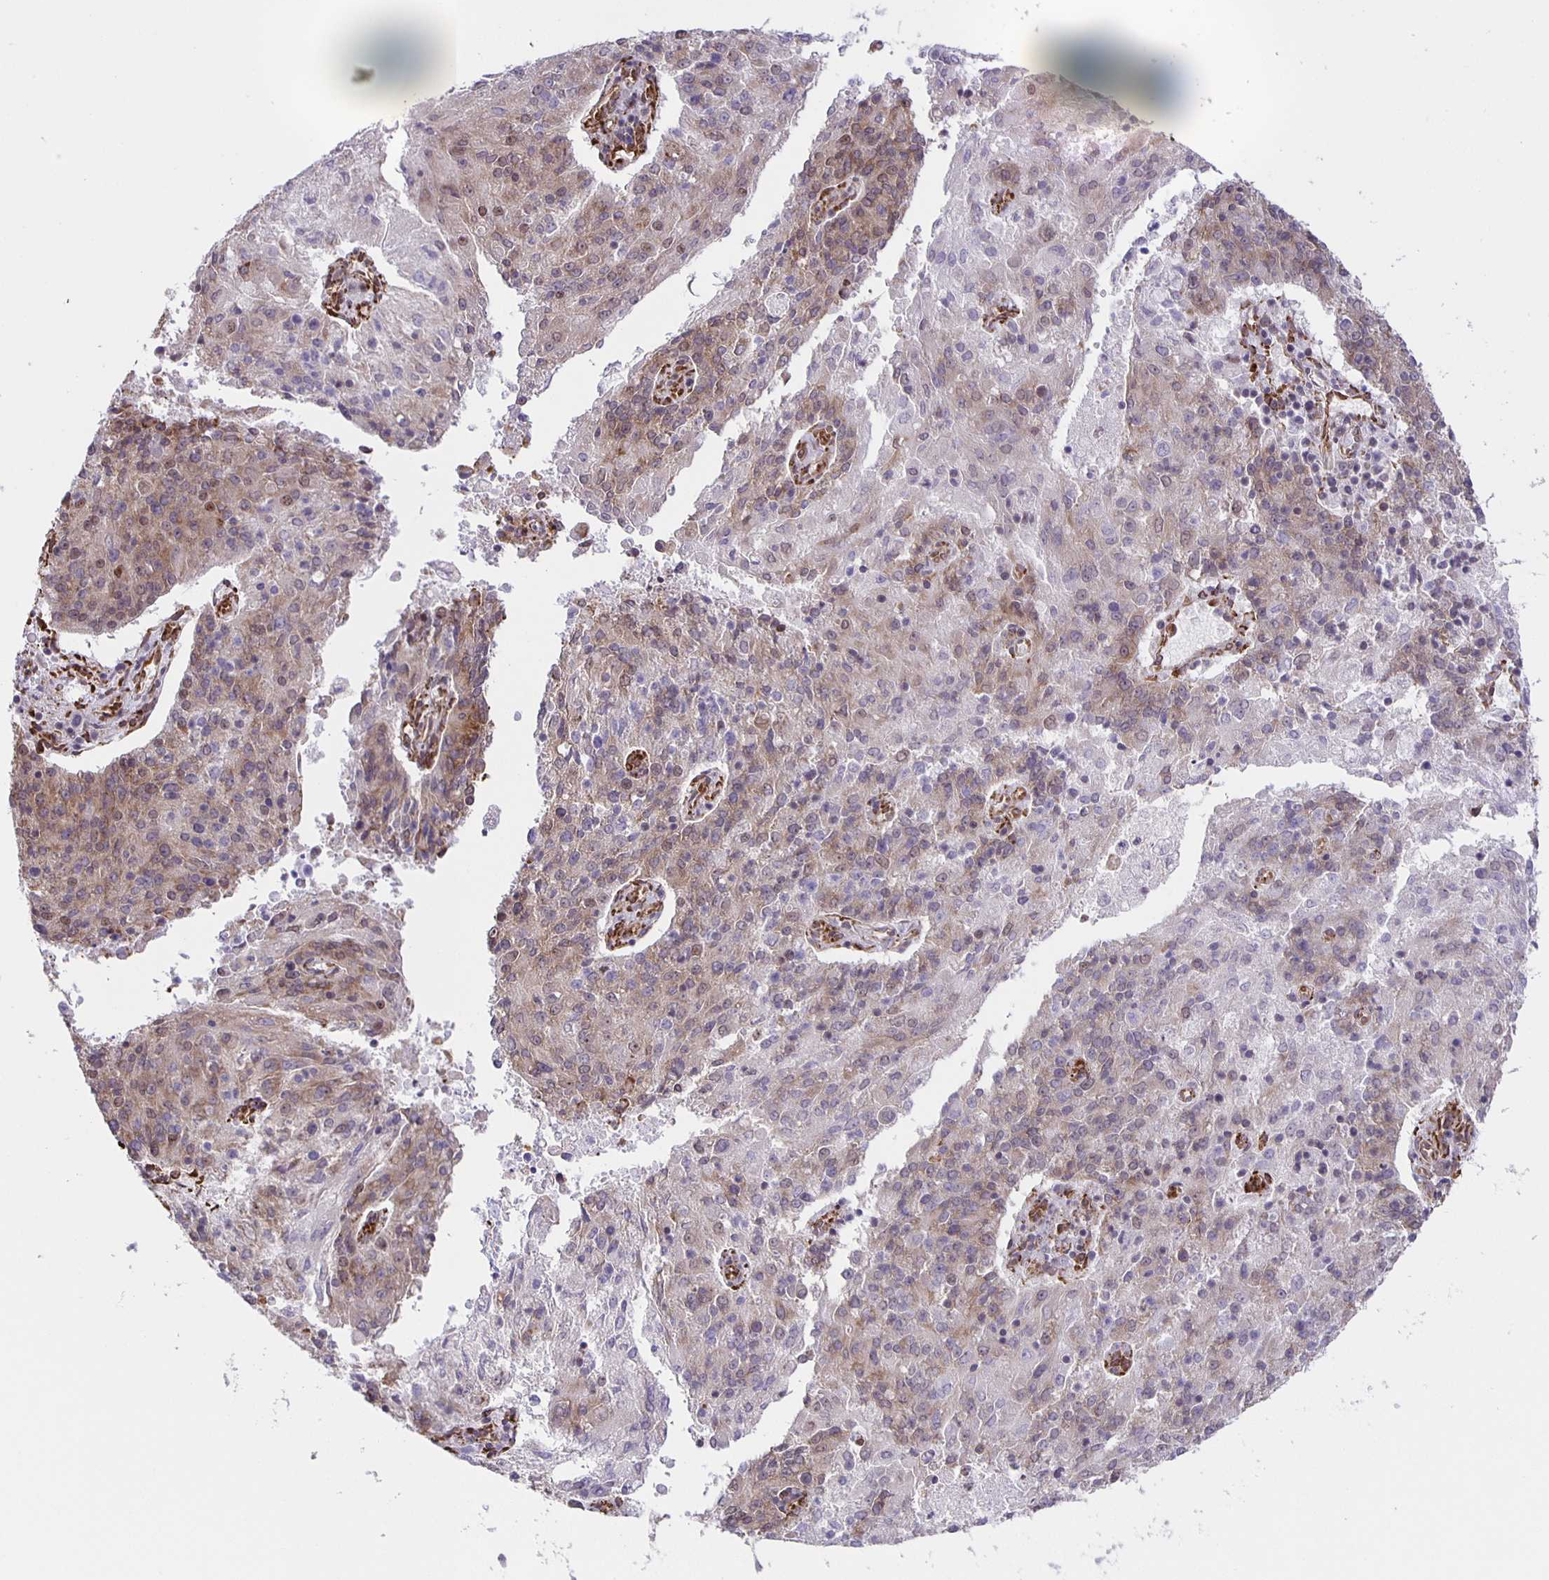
{"staining": {"intensity": "moderate", "quantity": "25%-75%", "location": "cytoplasmic/membranous,nuclear"}, "tissue": "endometrial cancer", "cell_type": "Tumor cells", "image_type": "cancer", "snomed": [{"axis": "morphology", "description": "Adenocarcinoma, NOS"}, {"axis": "topography", "description": "Endometrium"}], "caption": "About 25%-75% of tumor cells in human endometrial cancer display moderate cytoplasmic/membranous and nuclear protein expression as visualized by brown immunohistochemical staining.", "gene": "ZRANB2", "patient": {"sex": "female", "age": 82}}